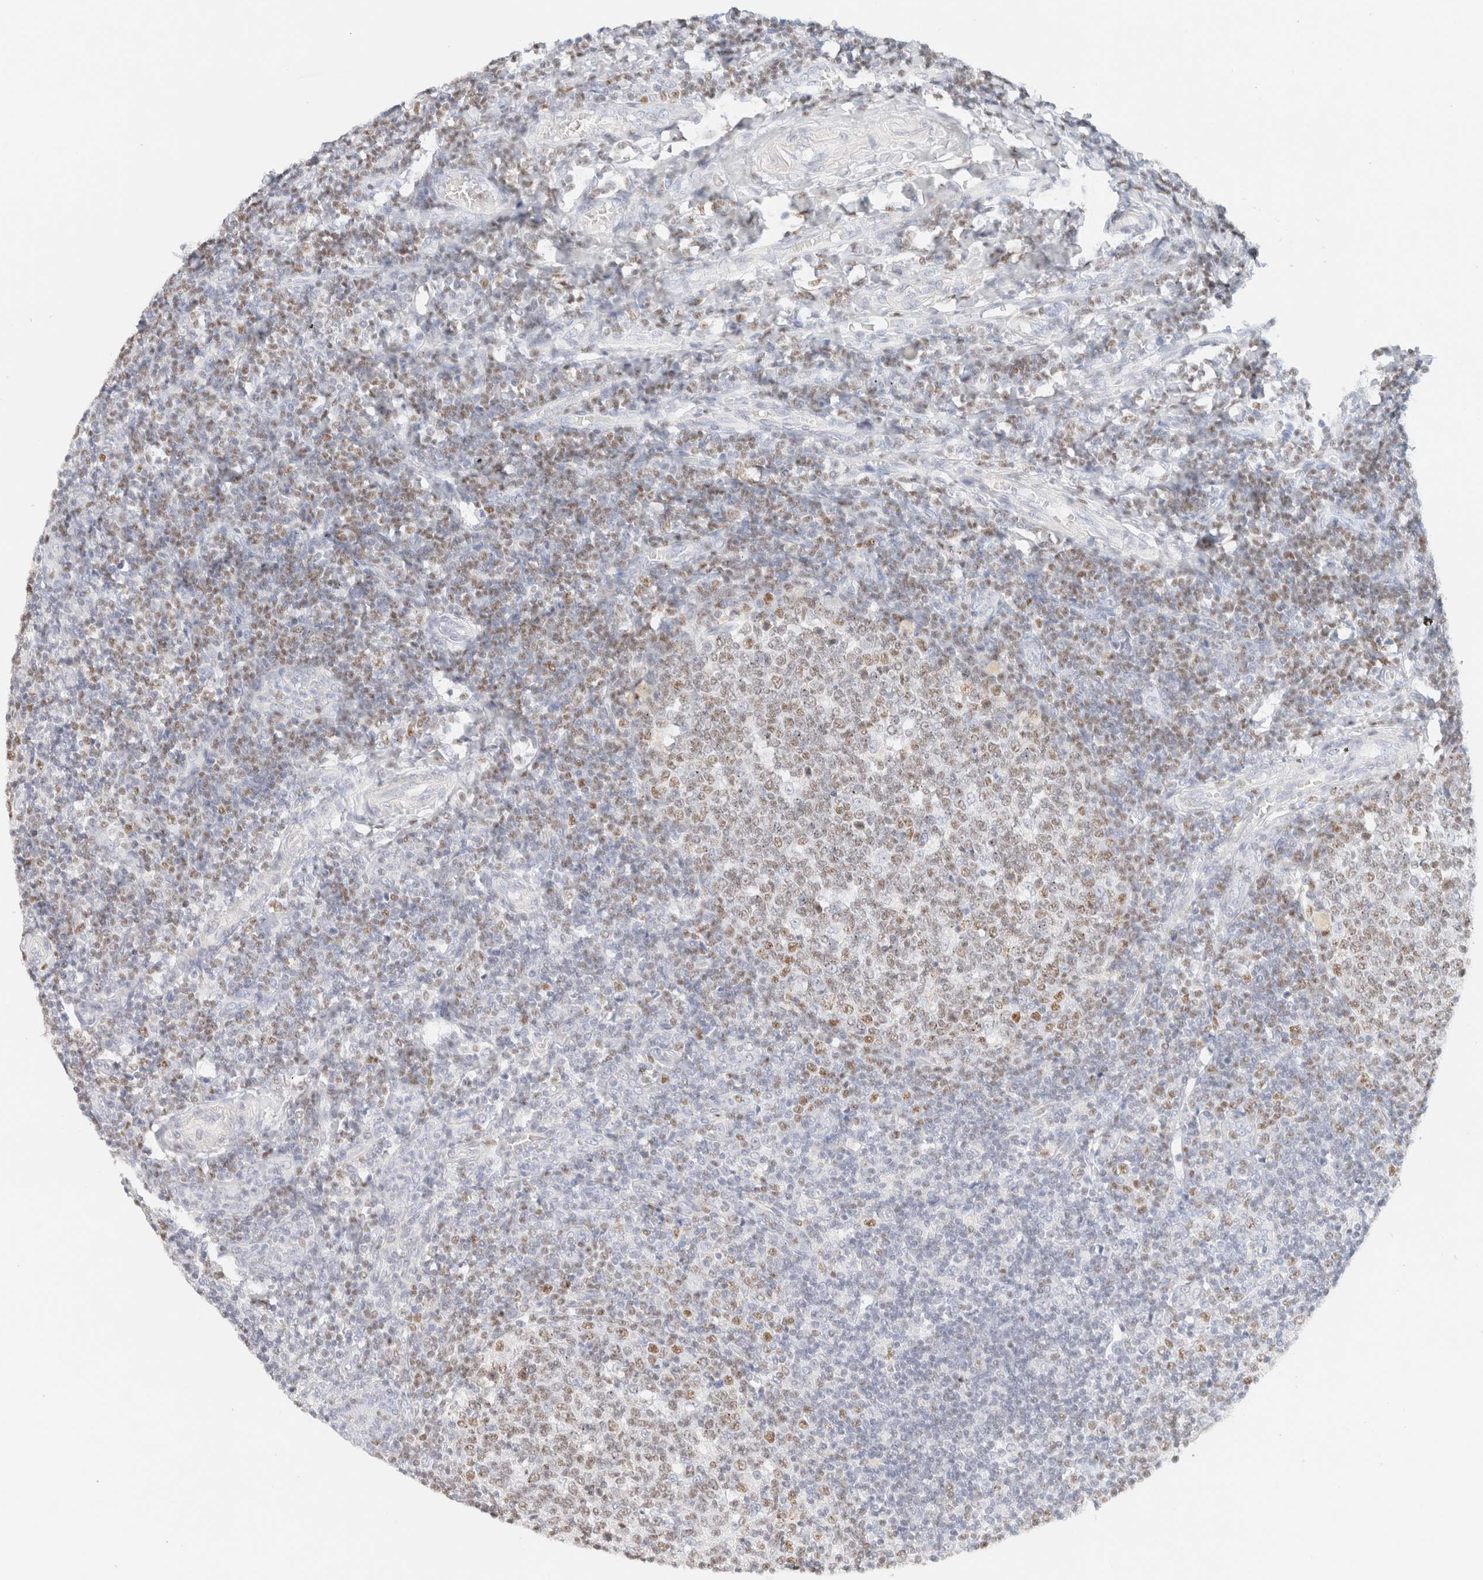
{"staining": {"intensity": "moderate", "quantity": ">75%", "location": "nuclear"}, "tissue": "tonsil", "cell_type": "Germinal center cells", "image_type": "normal", "snomed": [{"axis": "morphology", "description": "Normal tissue, NOS"}, {"axis": "topography", "description": "Tonsil"}], "caption": "A high-resolution photomicrograph shows immunohistochemistry (IHC) staining of benign tonsil, which displays moderate nuclear staining in approximately >75% of germinal center cells.", "gene": "IKZF3", "patient": {"sex": "female", "age": 19}}